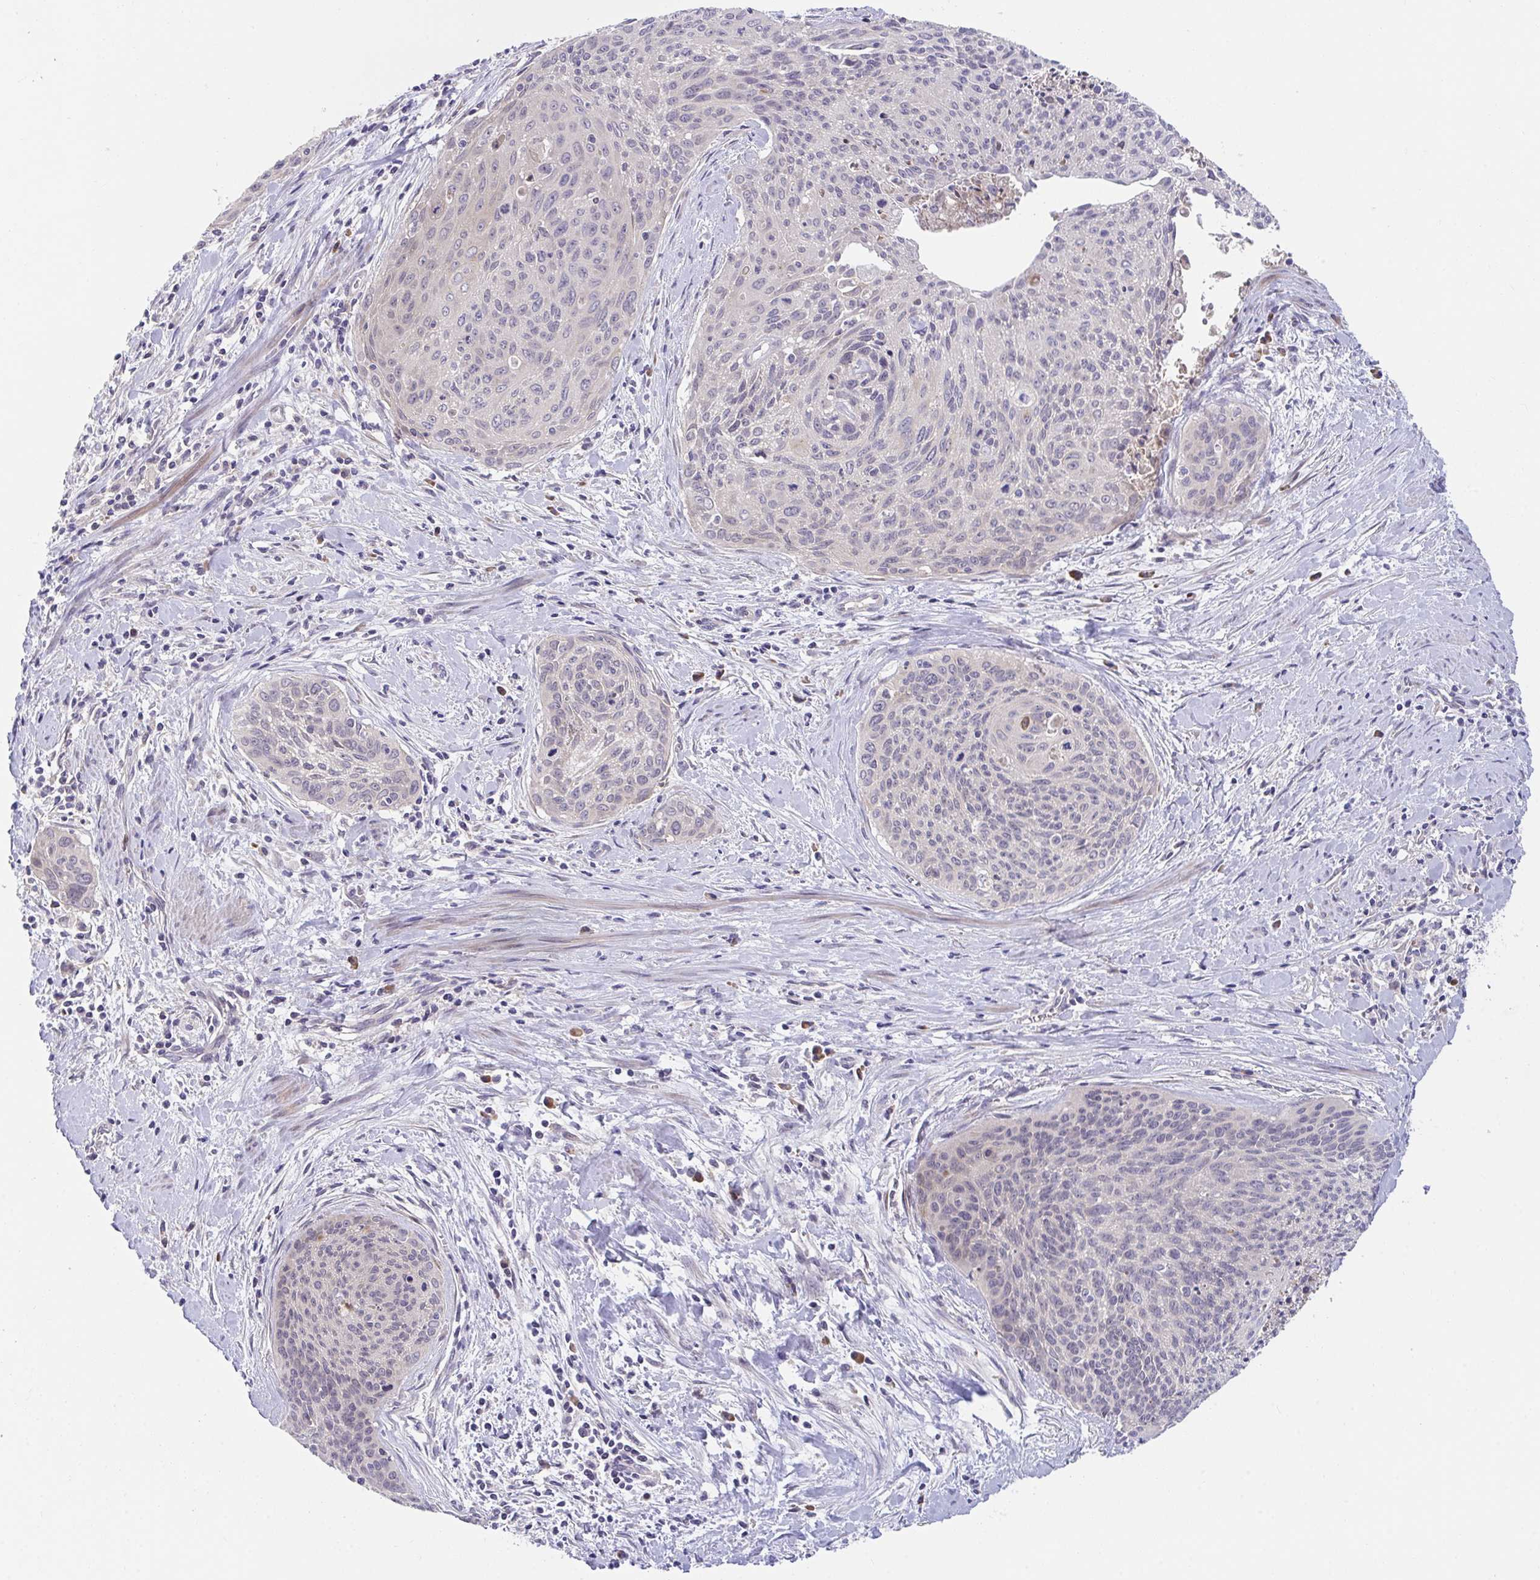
{"staining": {"intensity": "negative", "quantity": "none", "location": "none"}, "tissue": "cervical cancer", "cell_type": "Tumor cells", "image_type": "cancer", "snomed": [{"axis": "morphology", "description": "Squamous cell carcinoma, NOS"}, {"axis": "topography", "description": "Cervix"}], "caption": "This is an immunohistochemistry image of human cervical squamous cell carcinoma. There is no positivity in tumor cells.", "gene": "SUSD4", "patient": {"sex": "female", "age": 55}}